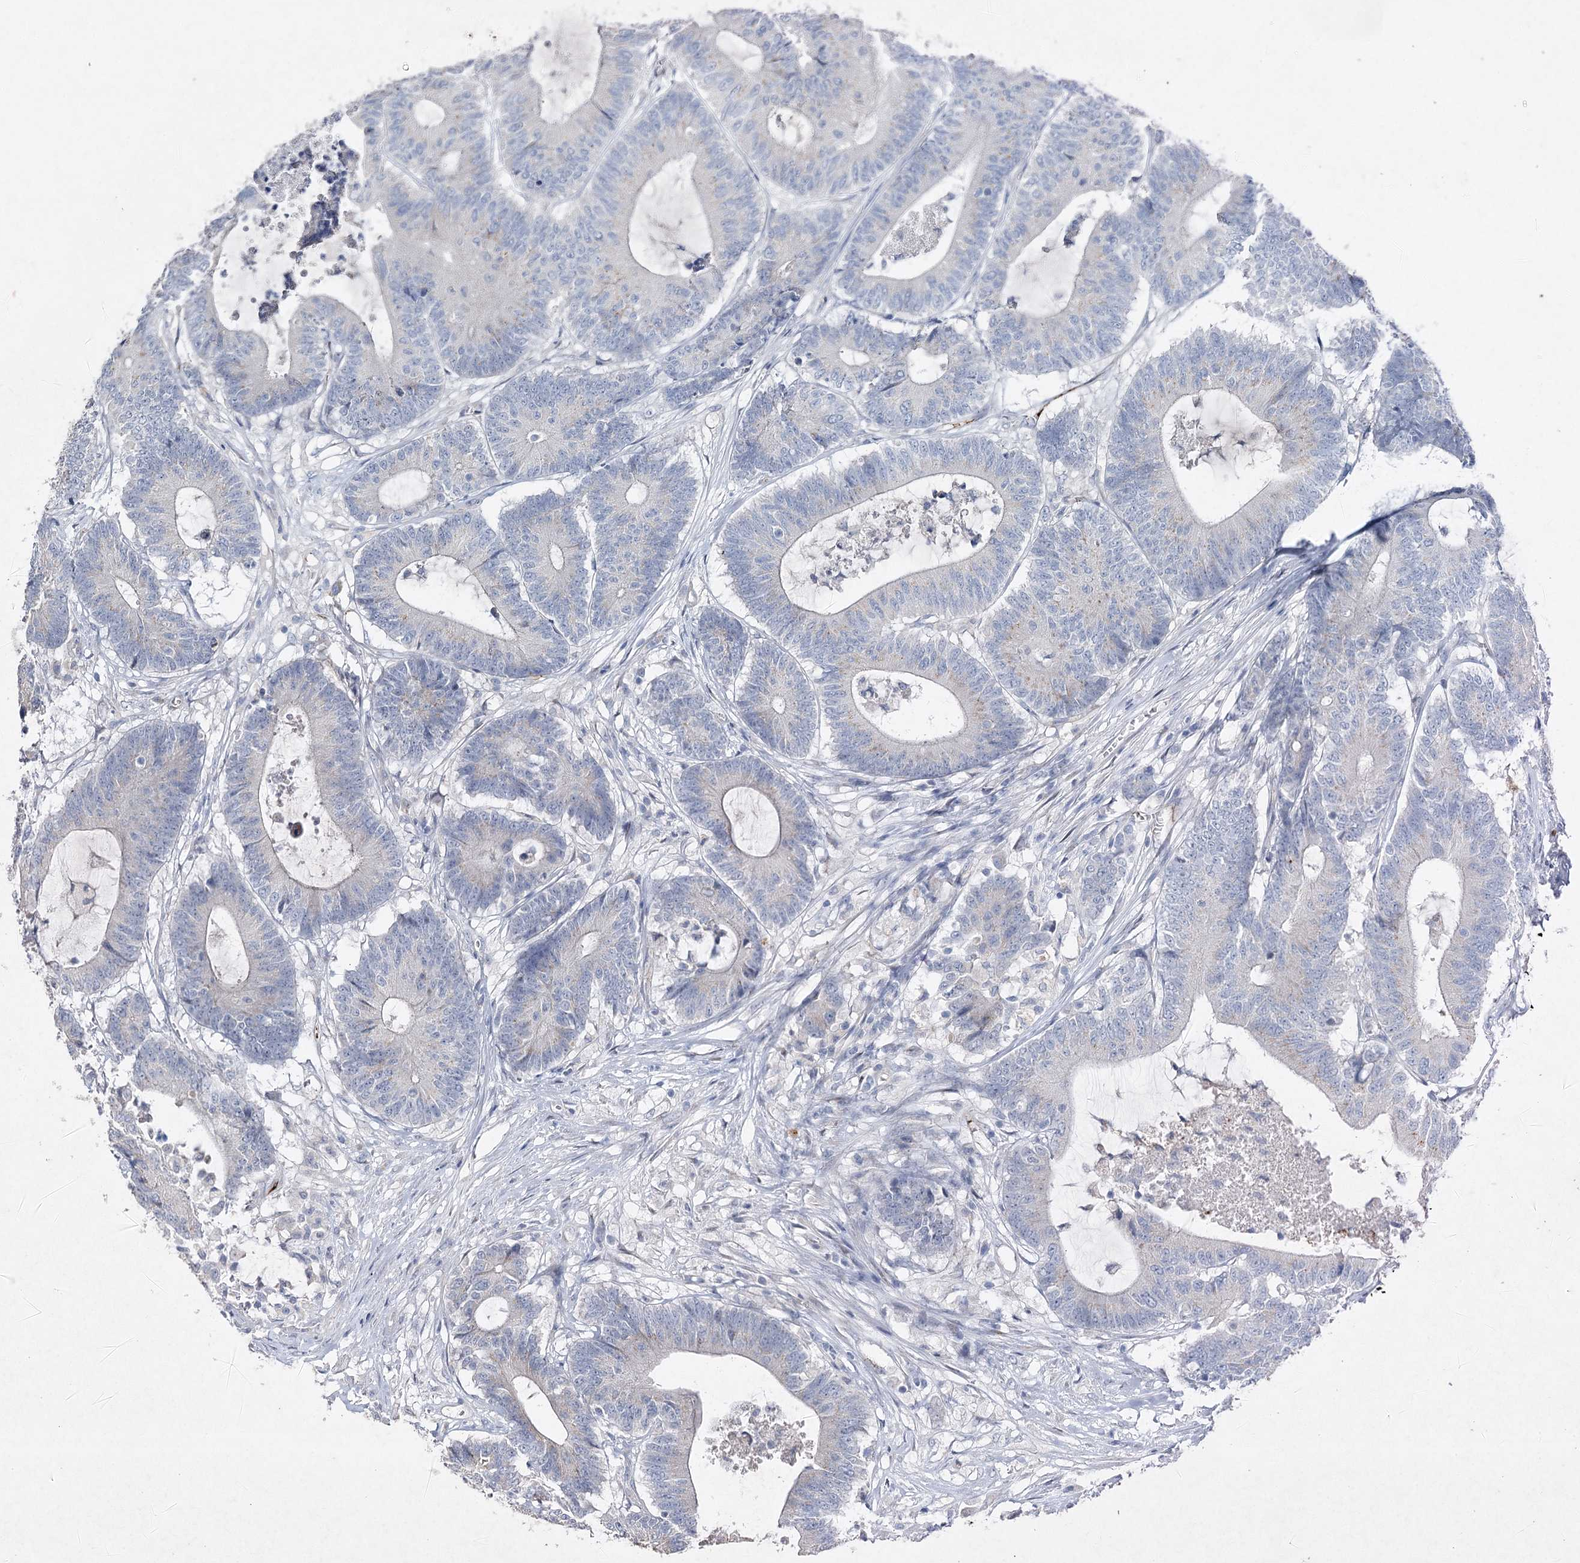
{"staining": {"intensity": "negative", "quantity": "none", "location": "none"}, "tissue": "colorectal cancer", "cell_type": "Tumor cells", "image_type": "cancer", "snomed": [{"axis": "morphology", "description": "Adenocarcinoma, NOS"}, {"axis": "topography", "description": "Colon"}], "caption": "Tumor cells are negative for protein expression in human colorectal cancer (adenocarcinoma).", "gene": "RFX6", "patient": {"sex": "female", "age": 84}}